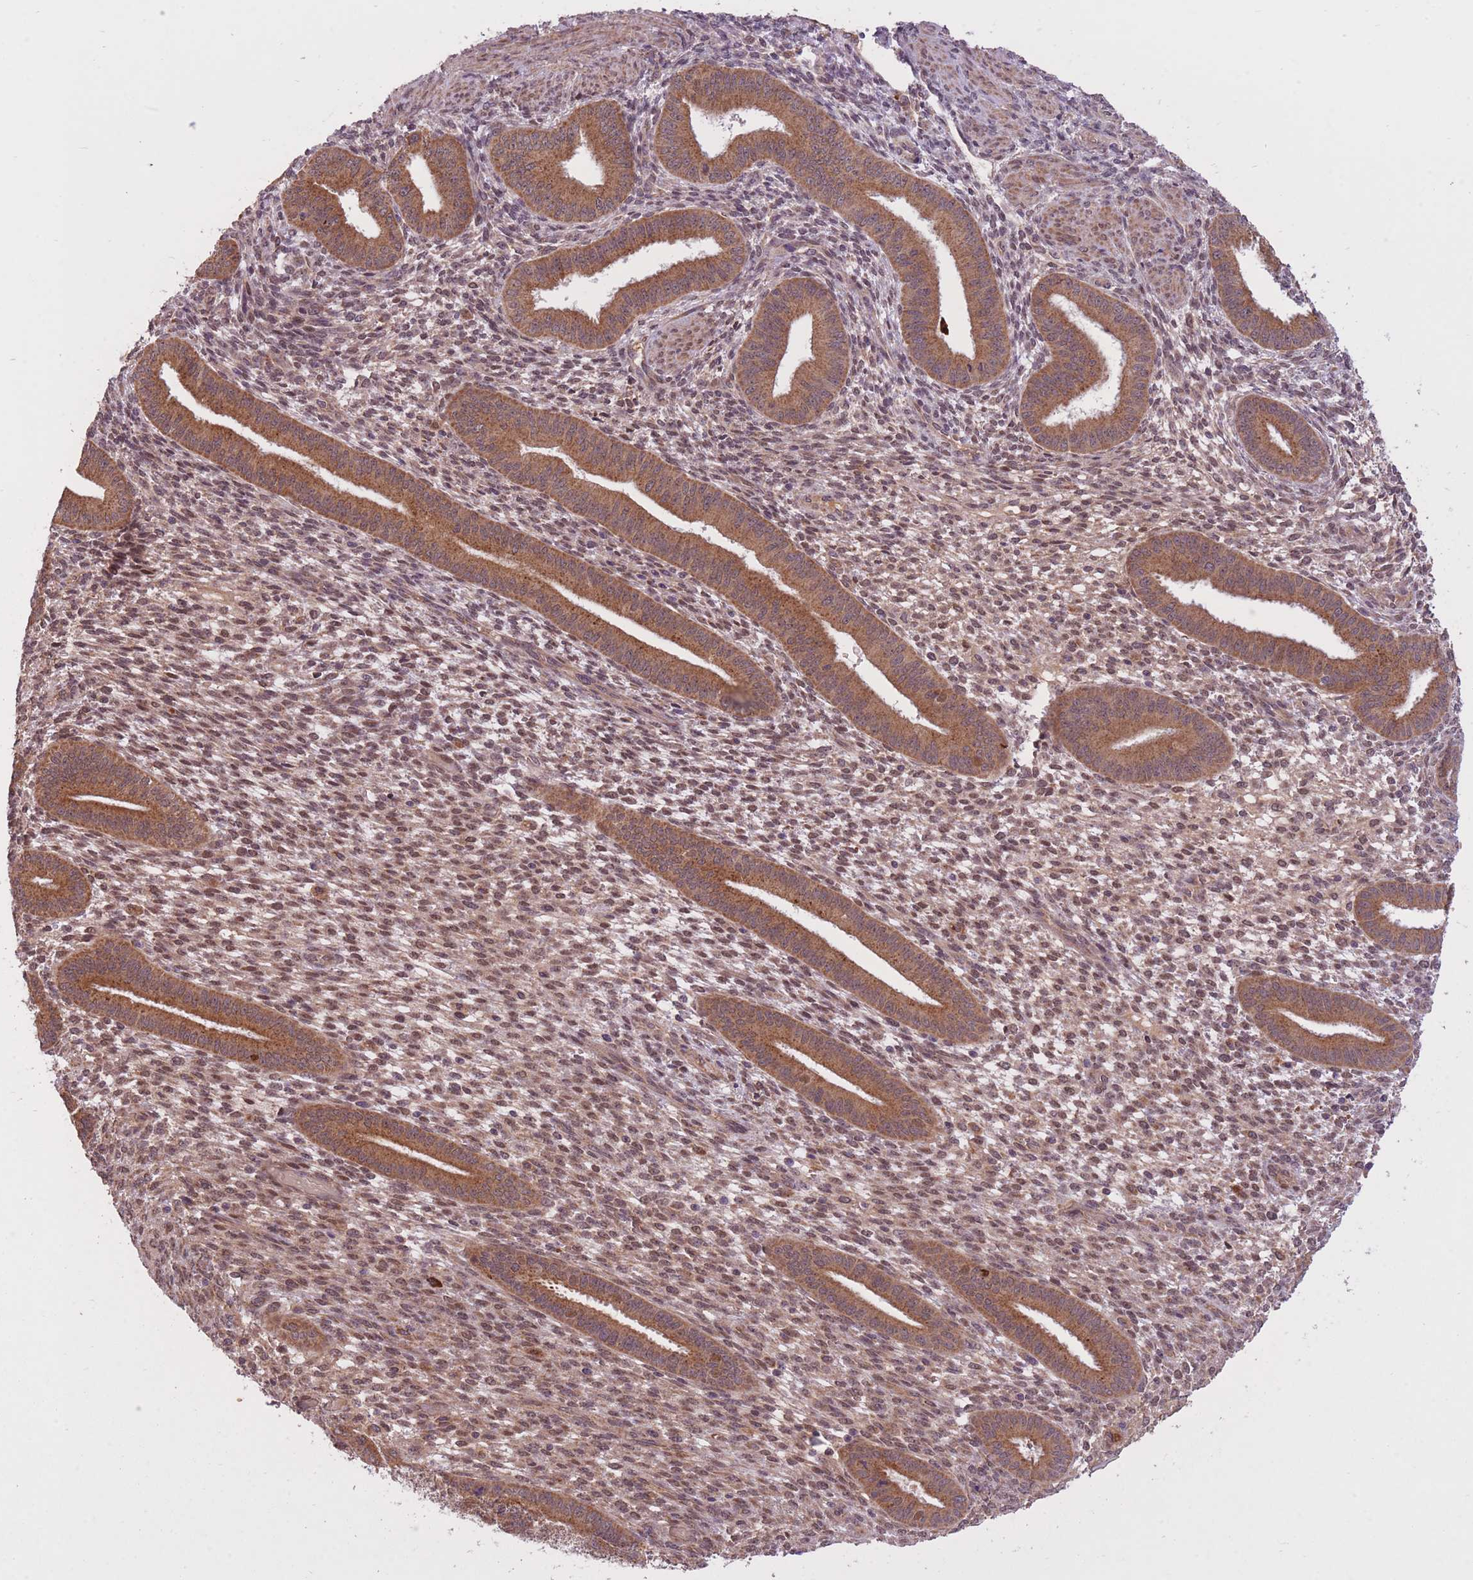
{"staining": {"intensity": "moderate", "quantity": "25%-75%", "location": "nuclear"}, "tissue": "endometrium", "cell_type": "Cells in endometrial stroma", "image_type": "normal", "snomed": [{"axis": "morphology", "description": "Normal tissue, NOS"}, {"axis": "topography", "description": "Endometrium"}], "caption": "DAB (3,3'-diaminobenzidine) immunohistochemical staining of normal human endometrium reveals moderate nuclear protein expression in about 25%-75% of cells in endometrial stroma.", "gene": "POLR3F", "patient": {"sex": "female", "age": 36}}